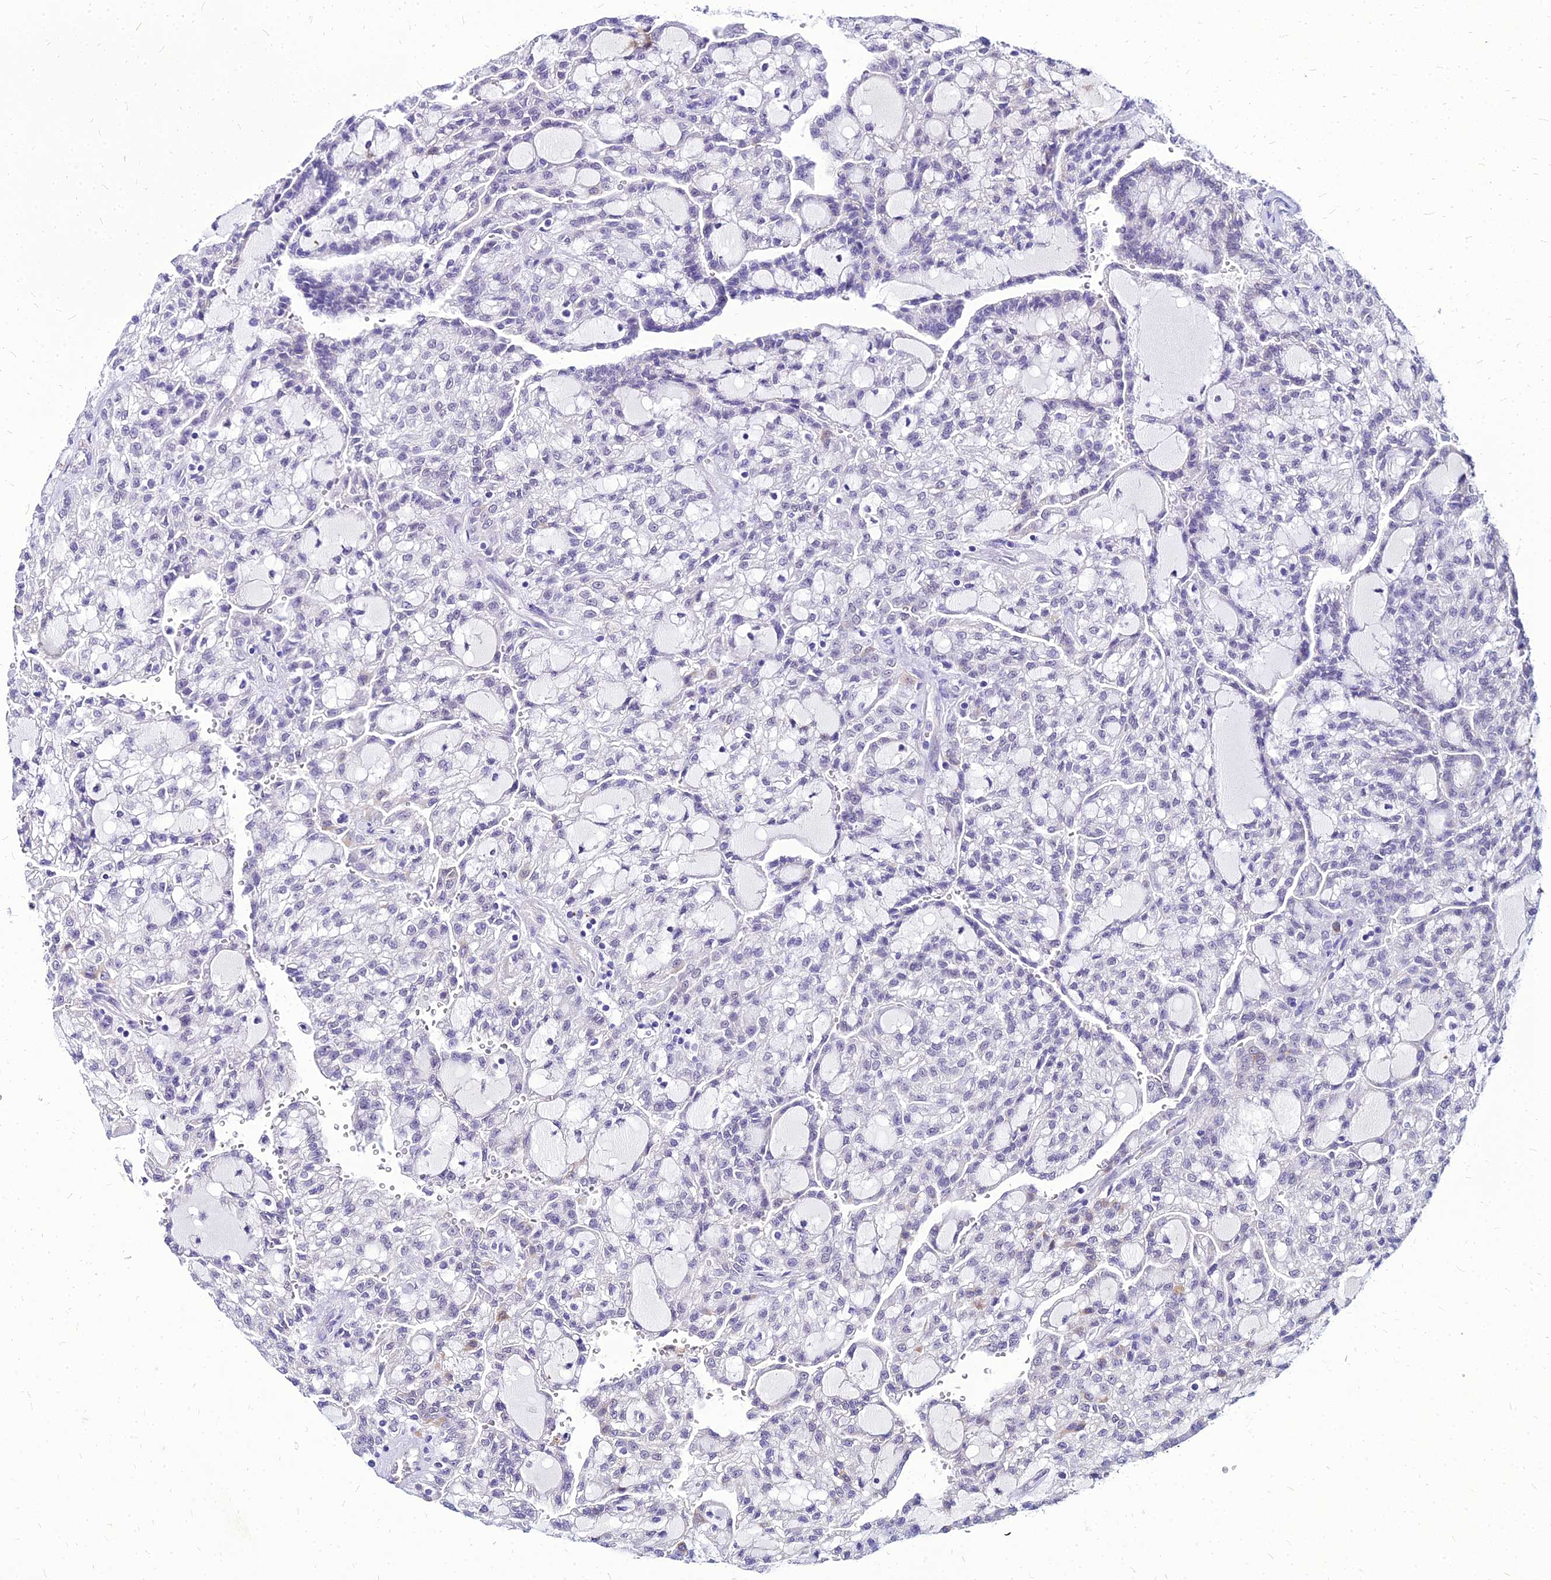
{"staining": {"intensity": "negative", "quantity": "none", "location": "none"}, "tissue": "renal cancer", "cell_type": "Tumor cells", "image_type": "cancer", "snomed": [{"axis": "morphology", "description": "Adenocarcinoma, NOS"}, {"axis": "topography", "description": "Kidney"}], "caption": "Renal adenocarcinoma was stained to show a protein in brown. There is no significant staining in tumor cells. (DAB immunohistochemistry with hematoxylin counter stain).", "gene": "YEATS2", "patient": {"sex": "male", "age": 63}}